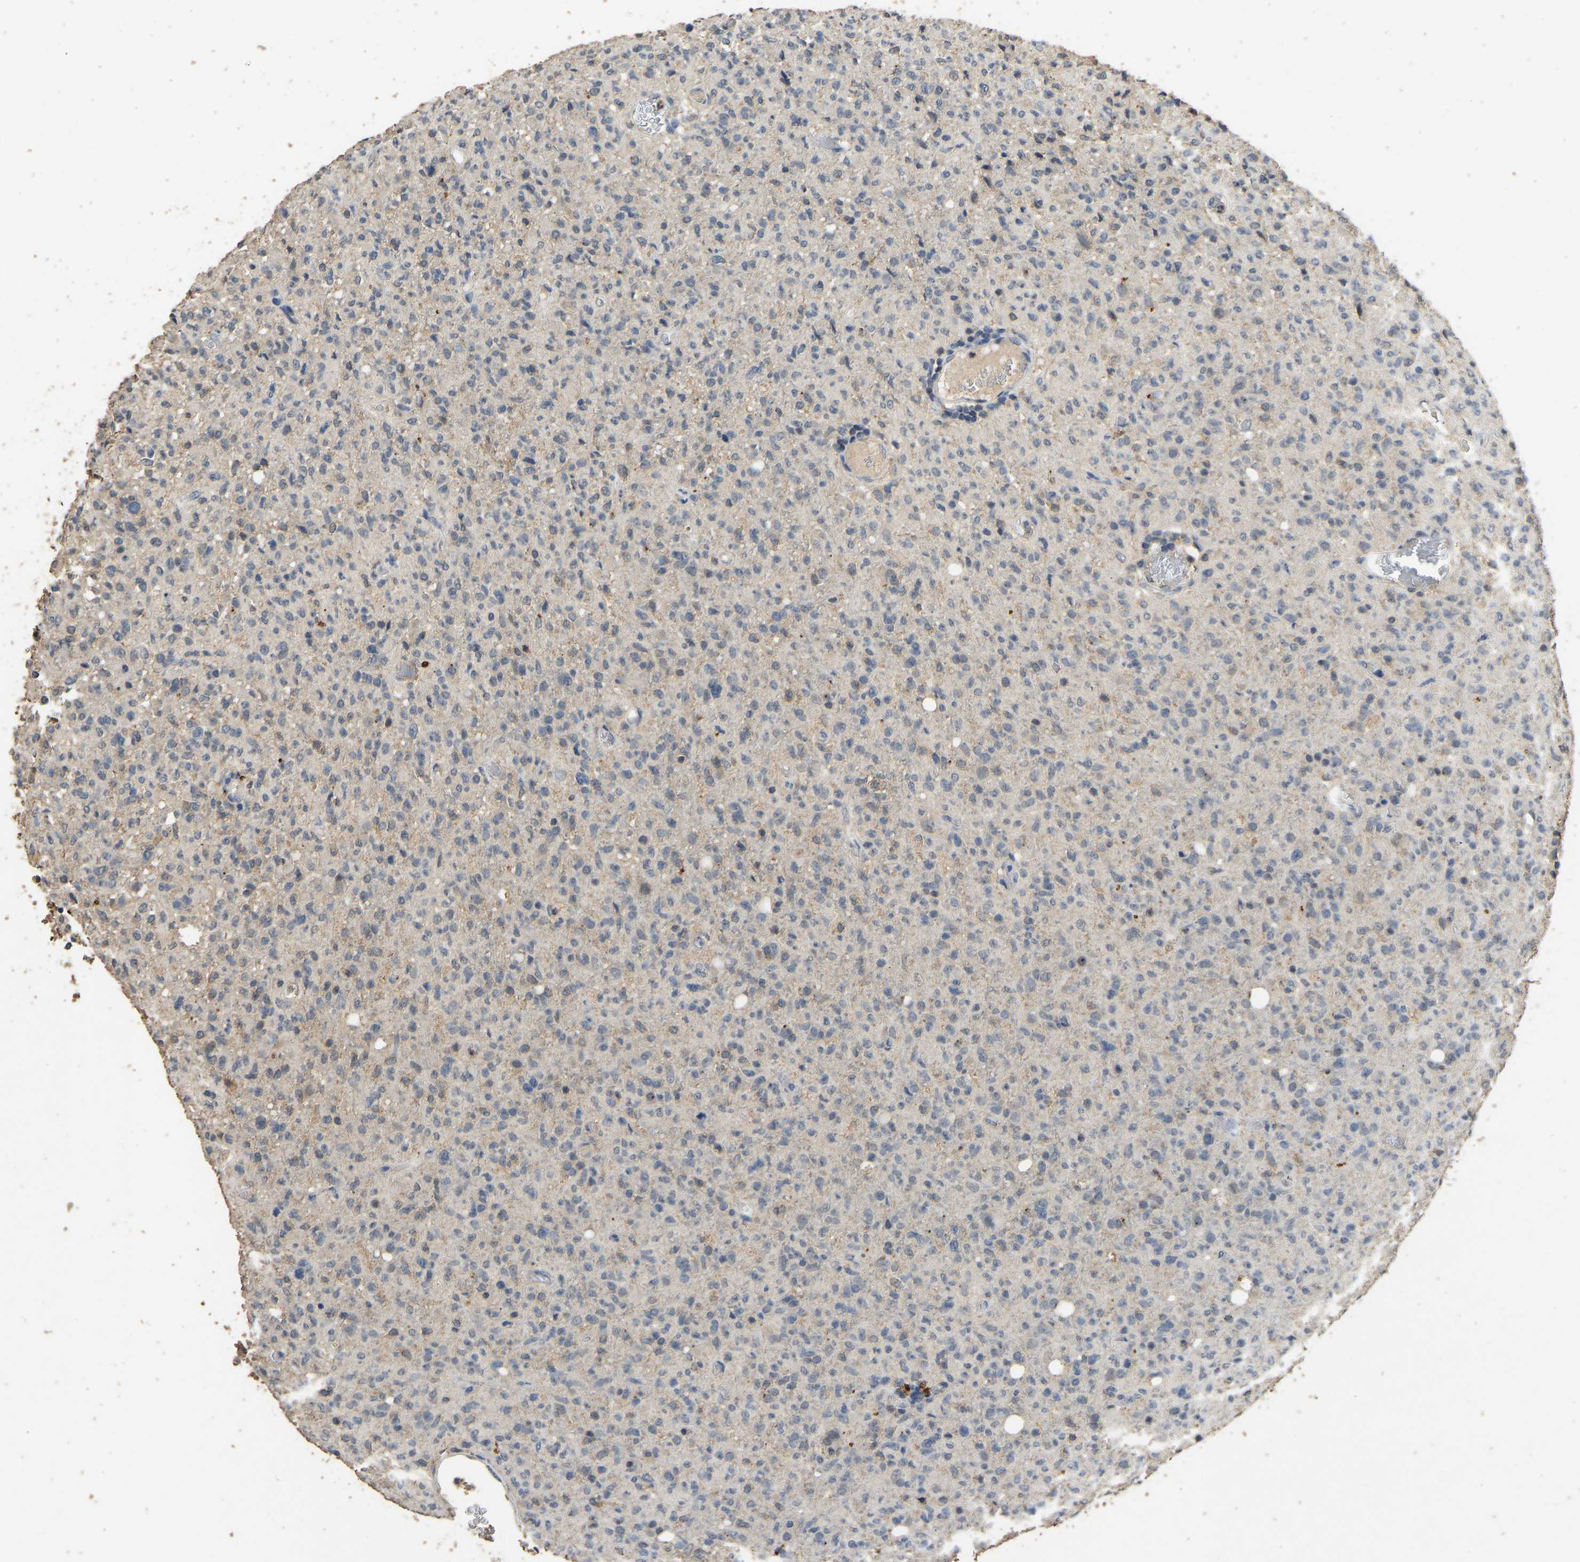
{"staining": {"intensity": "negative", "quantity": "none", "location": "none"}, "tissue": "glioma", "cell_type": "Tumor cells", "image_type": "cancer", "snomed": [{"axis": "morphology", "description": "Glioma, malignant, High grade"}, {"axis": "topography", "description": "Brain"}], "caption": "Human malignant high-grade glioma stained for a protein using immunohistochemistry reveals no expression in tumor cells.", "gene": "CIDEC", "patient": {"sex": "female", "age": 57}}